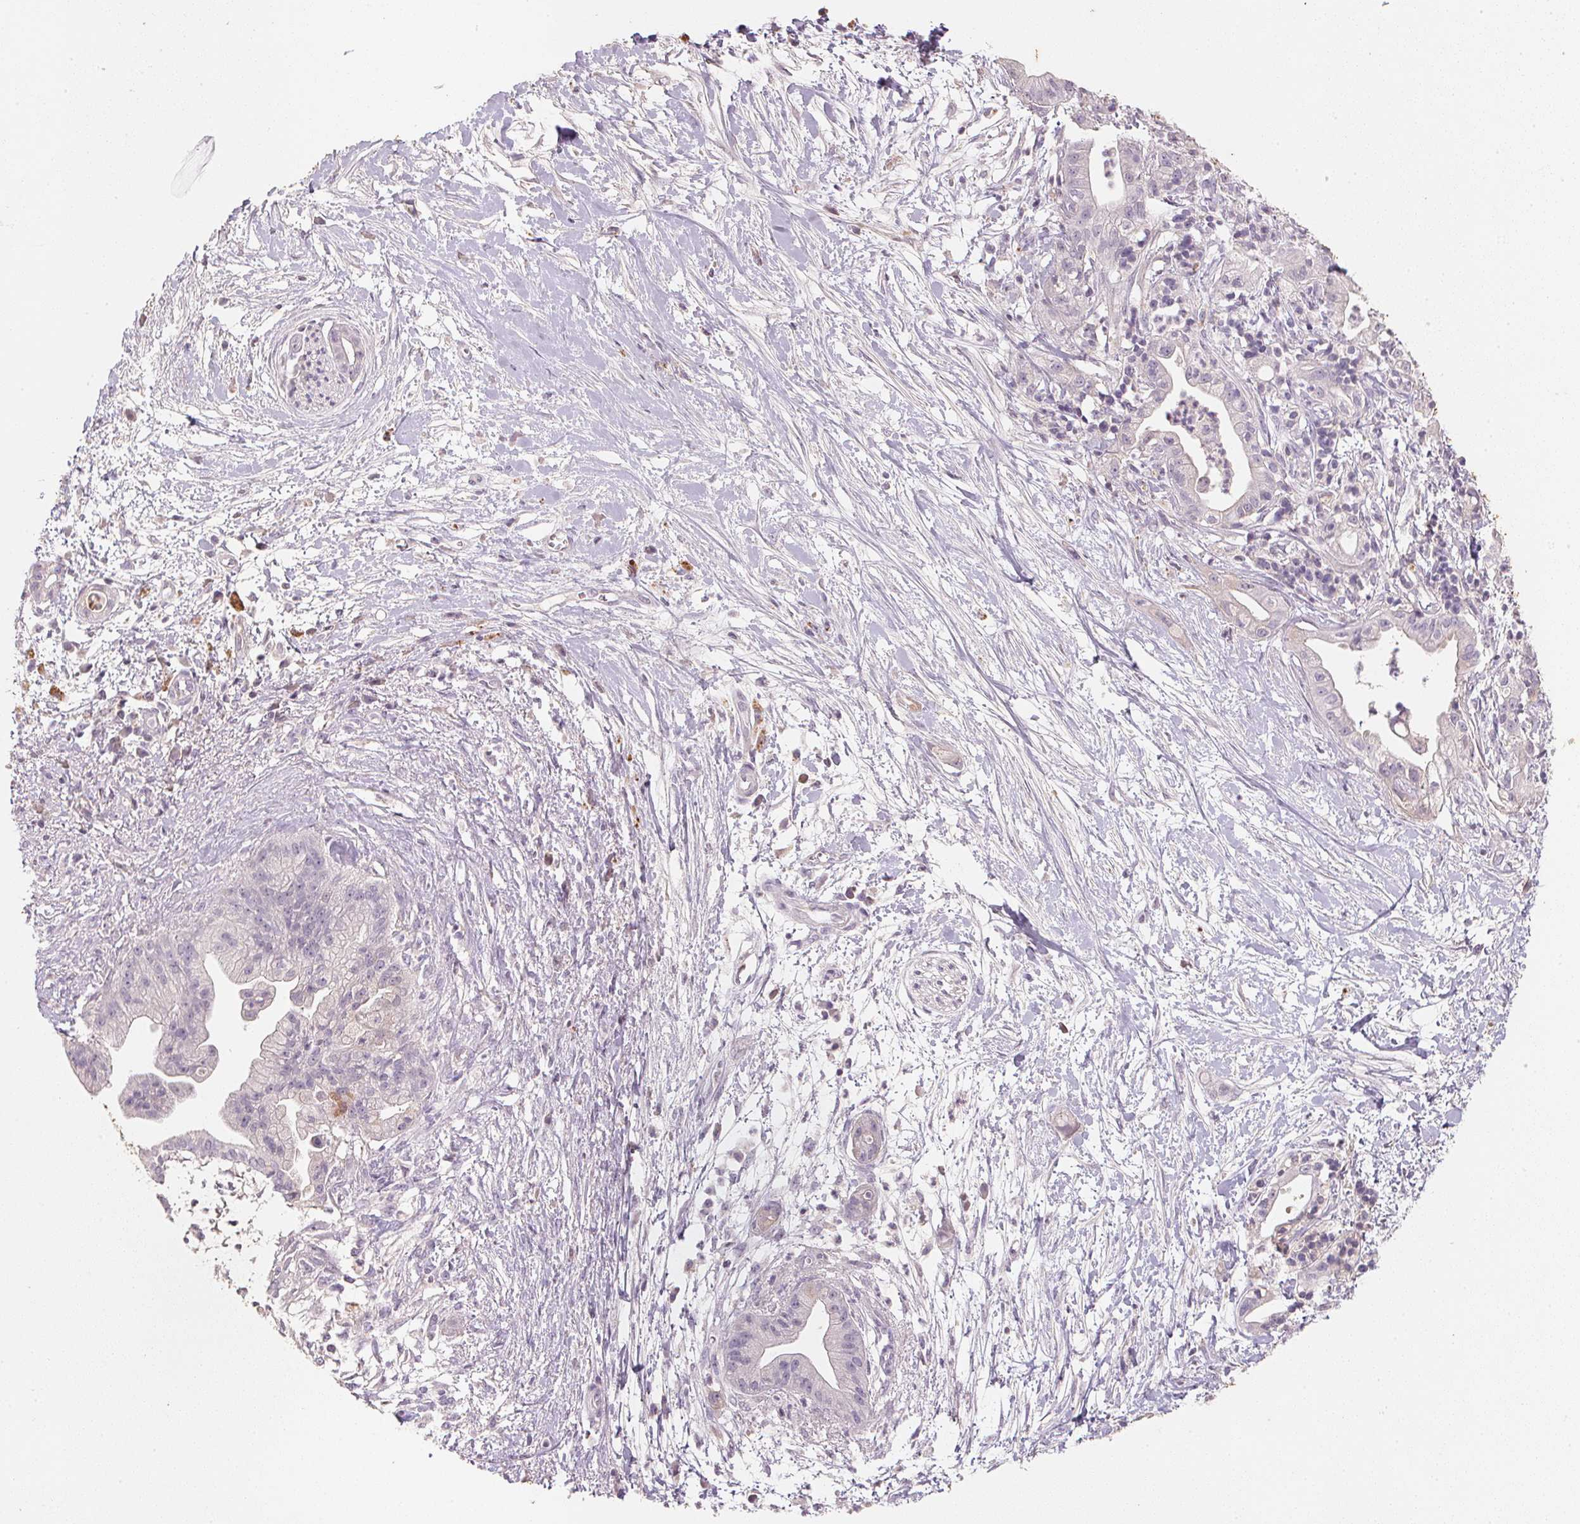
{"staining": {"intensity": "negative", "quantity": "none", "location": "none"}, "tissue": "pancreatic cancer", "cell_type": "Tumor cells", "image_type": "cancer", "snomed": [{"axis": "morphology", "description": "Normal tissue, NOS"}, {"axis": "morphology", "description": "Adenocarcinoma, NOS"}, {"axis": "topography", "description": "Lymph node"}, {"axis": "topography", "description": "Pancreas"}], "caption": "Pancreatic cancer was stained to show a protein in brown. There is no significant expression in tumor cells.", "gene": "CXCL5", "patient": {"sex": "female", "age": 58}}